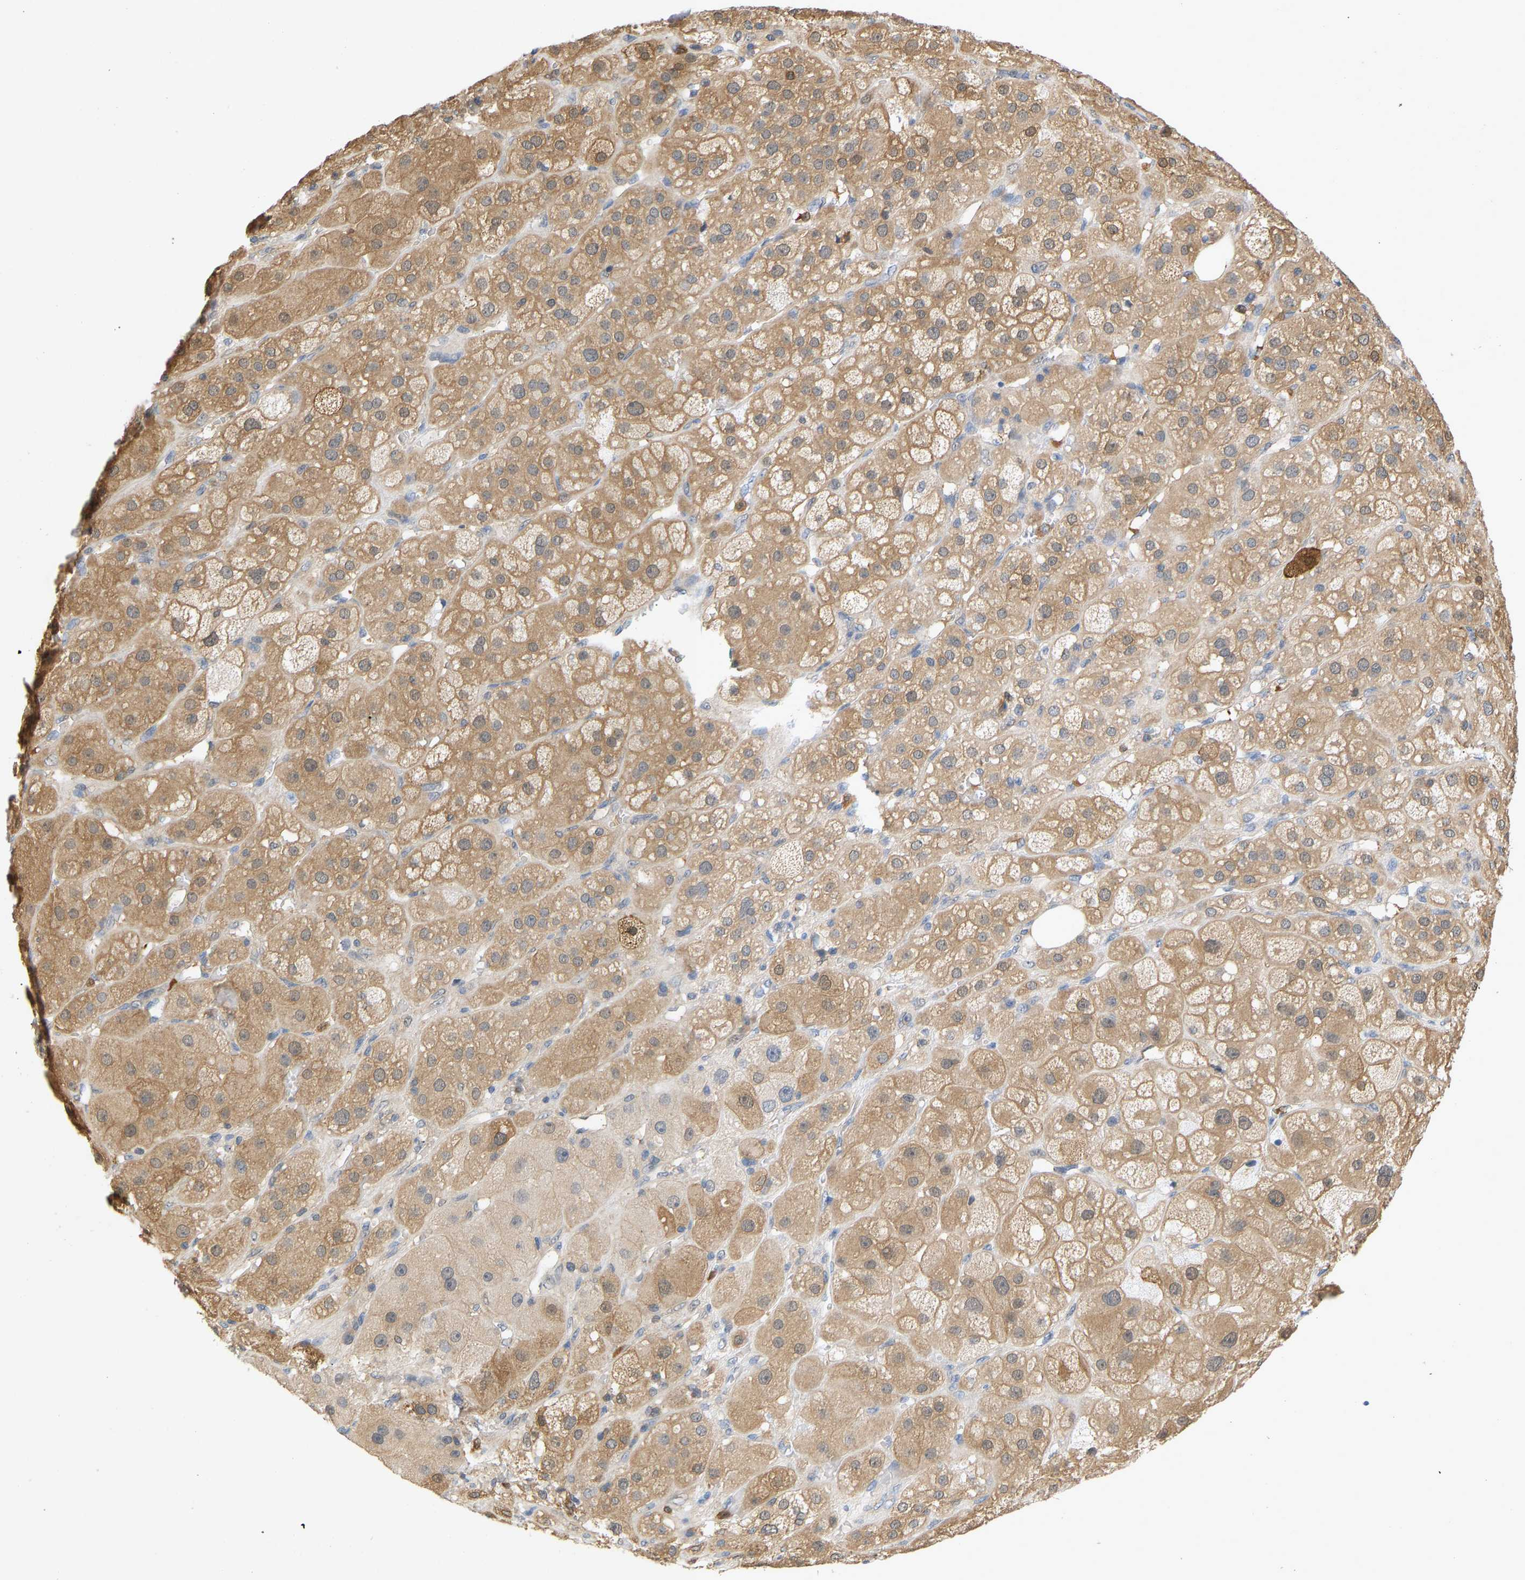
{"staining": {"intensity": "moderate", "quantity": ">75%", "location": "cytoplasmic/membranous"}, "tissue": "adrenal gland", "cell_type": "Glandular cells", "image_type": "normal", "snomed": [{"axis": "morphology", "description": "Normal tissue, NOS"}, {"axis": "topography", "description": "Adrenal gland"}], "caption": "An immunohistochemistry (IHC) micrograph of normal tissue is shown. Protein staining in brown shows moderate cytoplasmic/membranous positivity in adrenal gland within glandular cells.", "gene": "ENO1", "patient": {"sex": "female", "age": 47}}